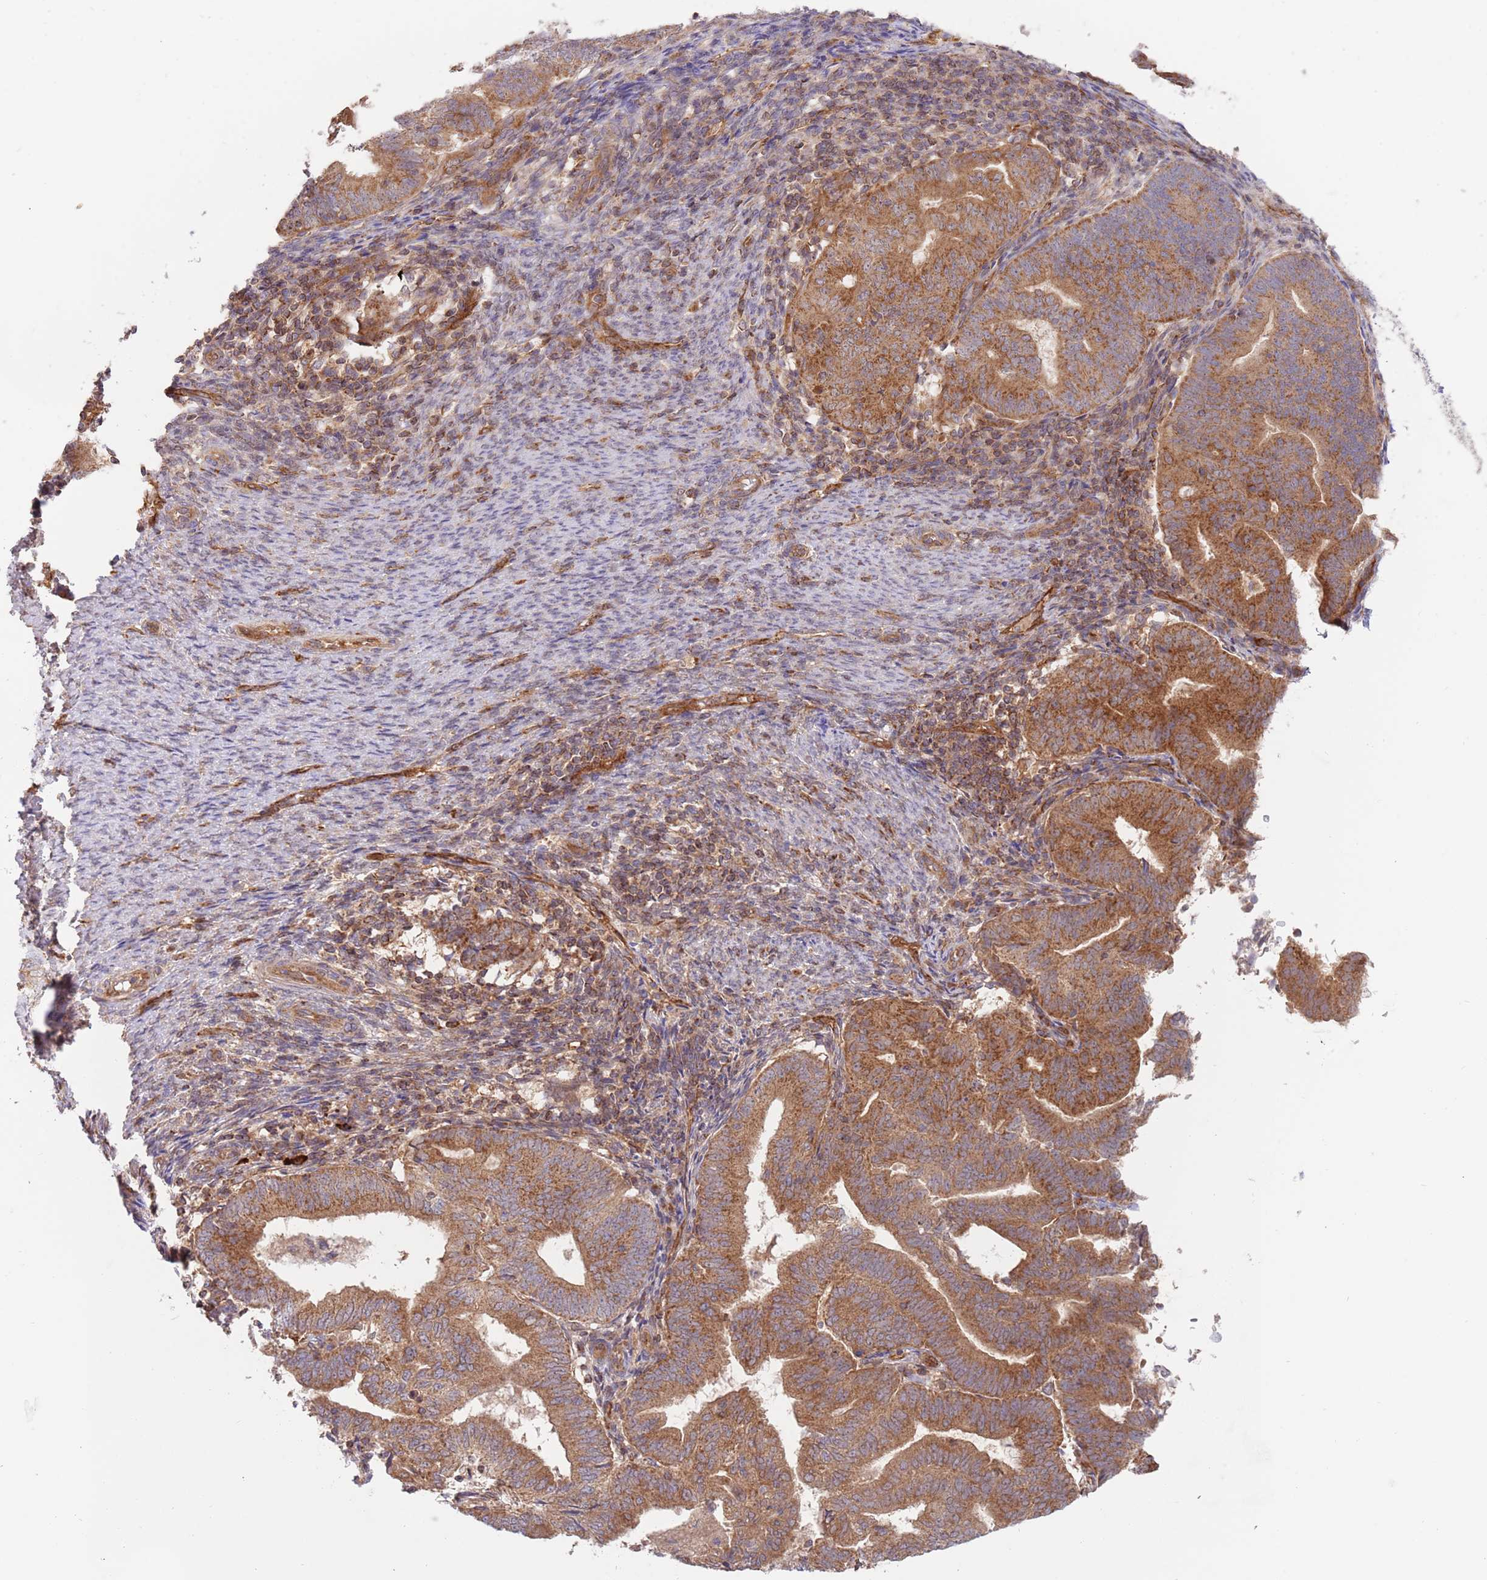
{"staining": {"intensity": "moderate", "quantity": ">75%", "location": "cytoplasmic/membranous"}, "tissue": "endometrial cancer", "cell_type": "Tumor cells", "image_type": "cancer", "snomed": [{"axis": "morphology", "description": "Adenocarcinoma, NOS"}, {"axis": "topography", "description": "Endometrium"}], "caption": "A photomicrograph of adenocarcinoma (endometrial) stained for a protein demonstrates moderate cytoplasmic/membranous brown staining in tumor cells.", "gene": "GUK1", "patient": {"sex": "female", "age": 70}}